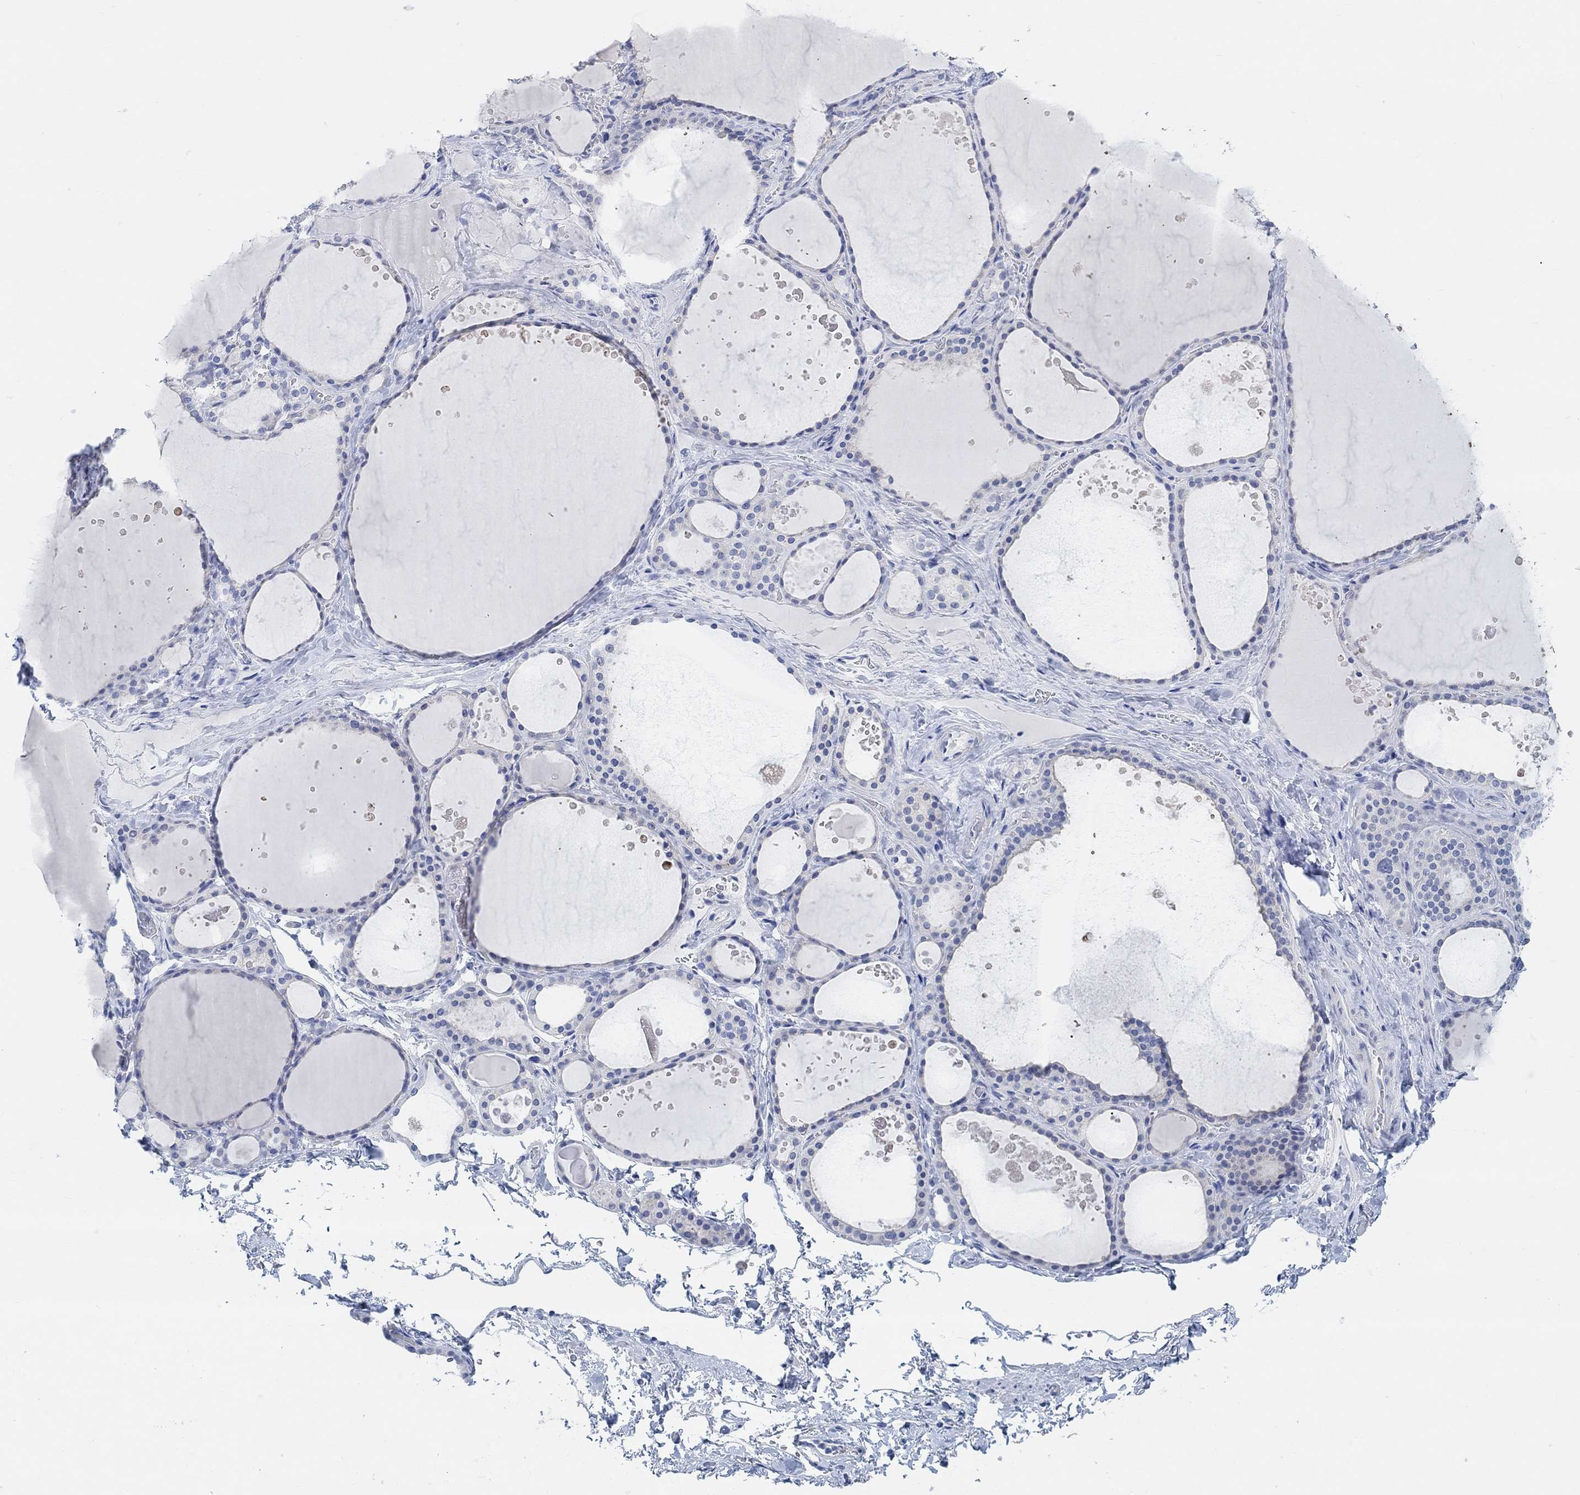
{"staining": {"intensity": "negative", "quantity": "none", "location": "none"}, "tissue": "thyroid gland", "cell_type": "Glandular cells", "image_type": "normal", "snomed": [{"axis": "morphology", "description": "Normal tissue, NOS"}, {"axis": "topography", "description": "Thyroid gland"}], "caption": "High magnification brightfield microscopy of unremarkable thyroid gland stained with DAB (brown) and counterstained with hematoxylin (blue): glandular cells show no significant staining. (DAB immunohistochemistry (IHC), high magnification).", "gene": "ENO4", "patient": {"sex": "male", "age": 63}}